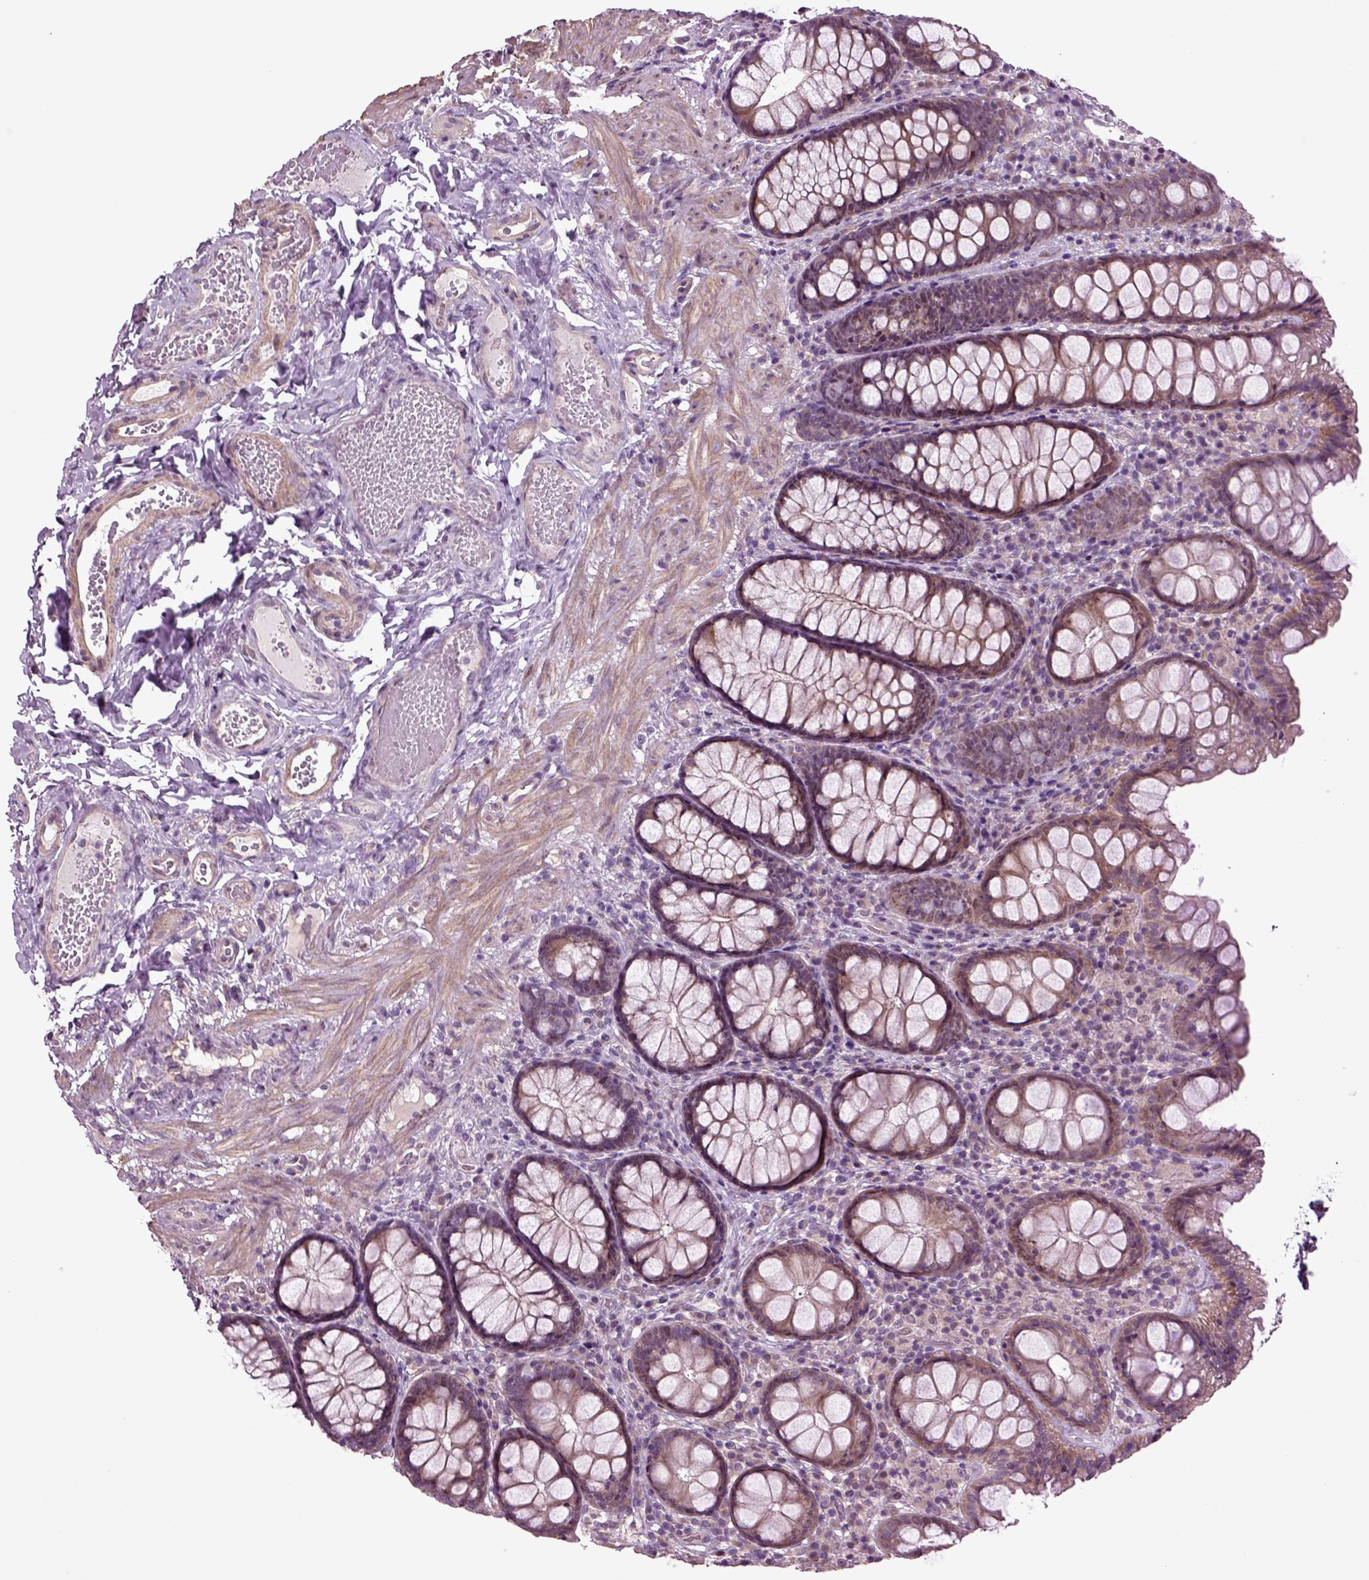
{"staining": {"intensity": "negative", "quantity": "none", "location": "none"}, "tissue": "colon", "cell_type": "Endothelial cells", "image_type": "normal", "snomed": [{"axis": "morphology", "description": "Normal tissue, NOS"}, {"axis": "topography", "description": "Colon"}], "caption": "IHC histopathology image of normal colon stained for a protein (brown), which demonstrates no expression in endothelial cells.", "gene": "HAGHL", "patient": {"sex": "female", "age": 86}}